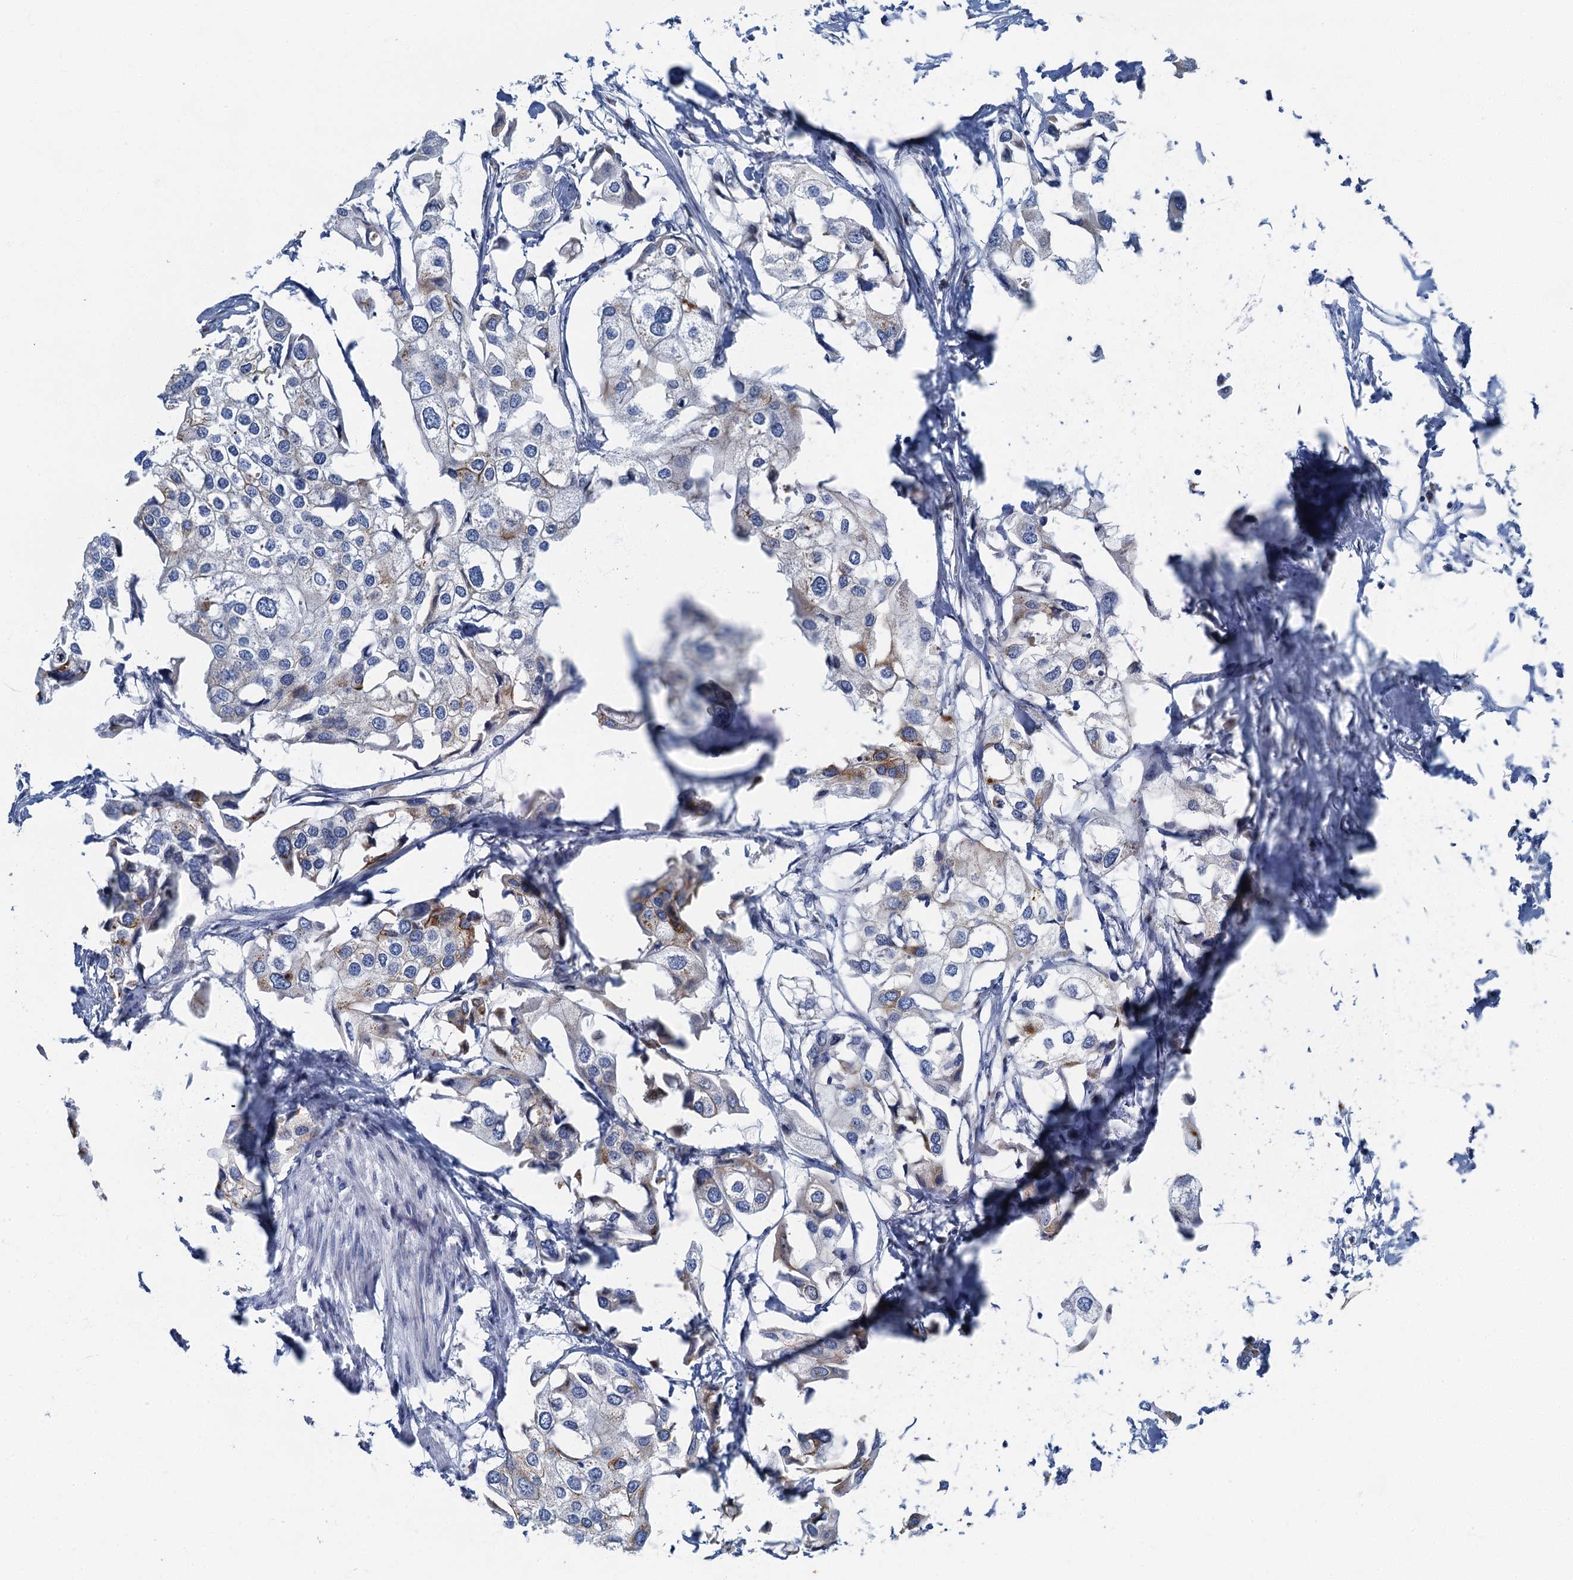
{"staining": {"intensity": "weak", "quantity": "<25%", "location": "cytoplasmic/membranous"}, "tissue": "urothelial cancer", "cell_type": "Tumor cells", "image_type": "cancer", "snomed": [{"axis": "morphology", "description": "Urothelial carcinoma, High grade"}, {"axis": "topography", "description": "Urinary bladder"}], "caption": "Protein analysis of urothelial cancer exhibits no significant staining in tumor cells. (Stains: DAB immunohistochemistry (IHC) with hematoxylin counter stain, Microscopy: brightfield microscopy at high magnification).", "gene": "LYPD3", "patient": {"sex": "male", "age": 64}}